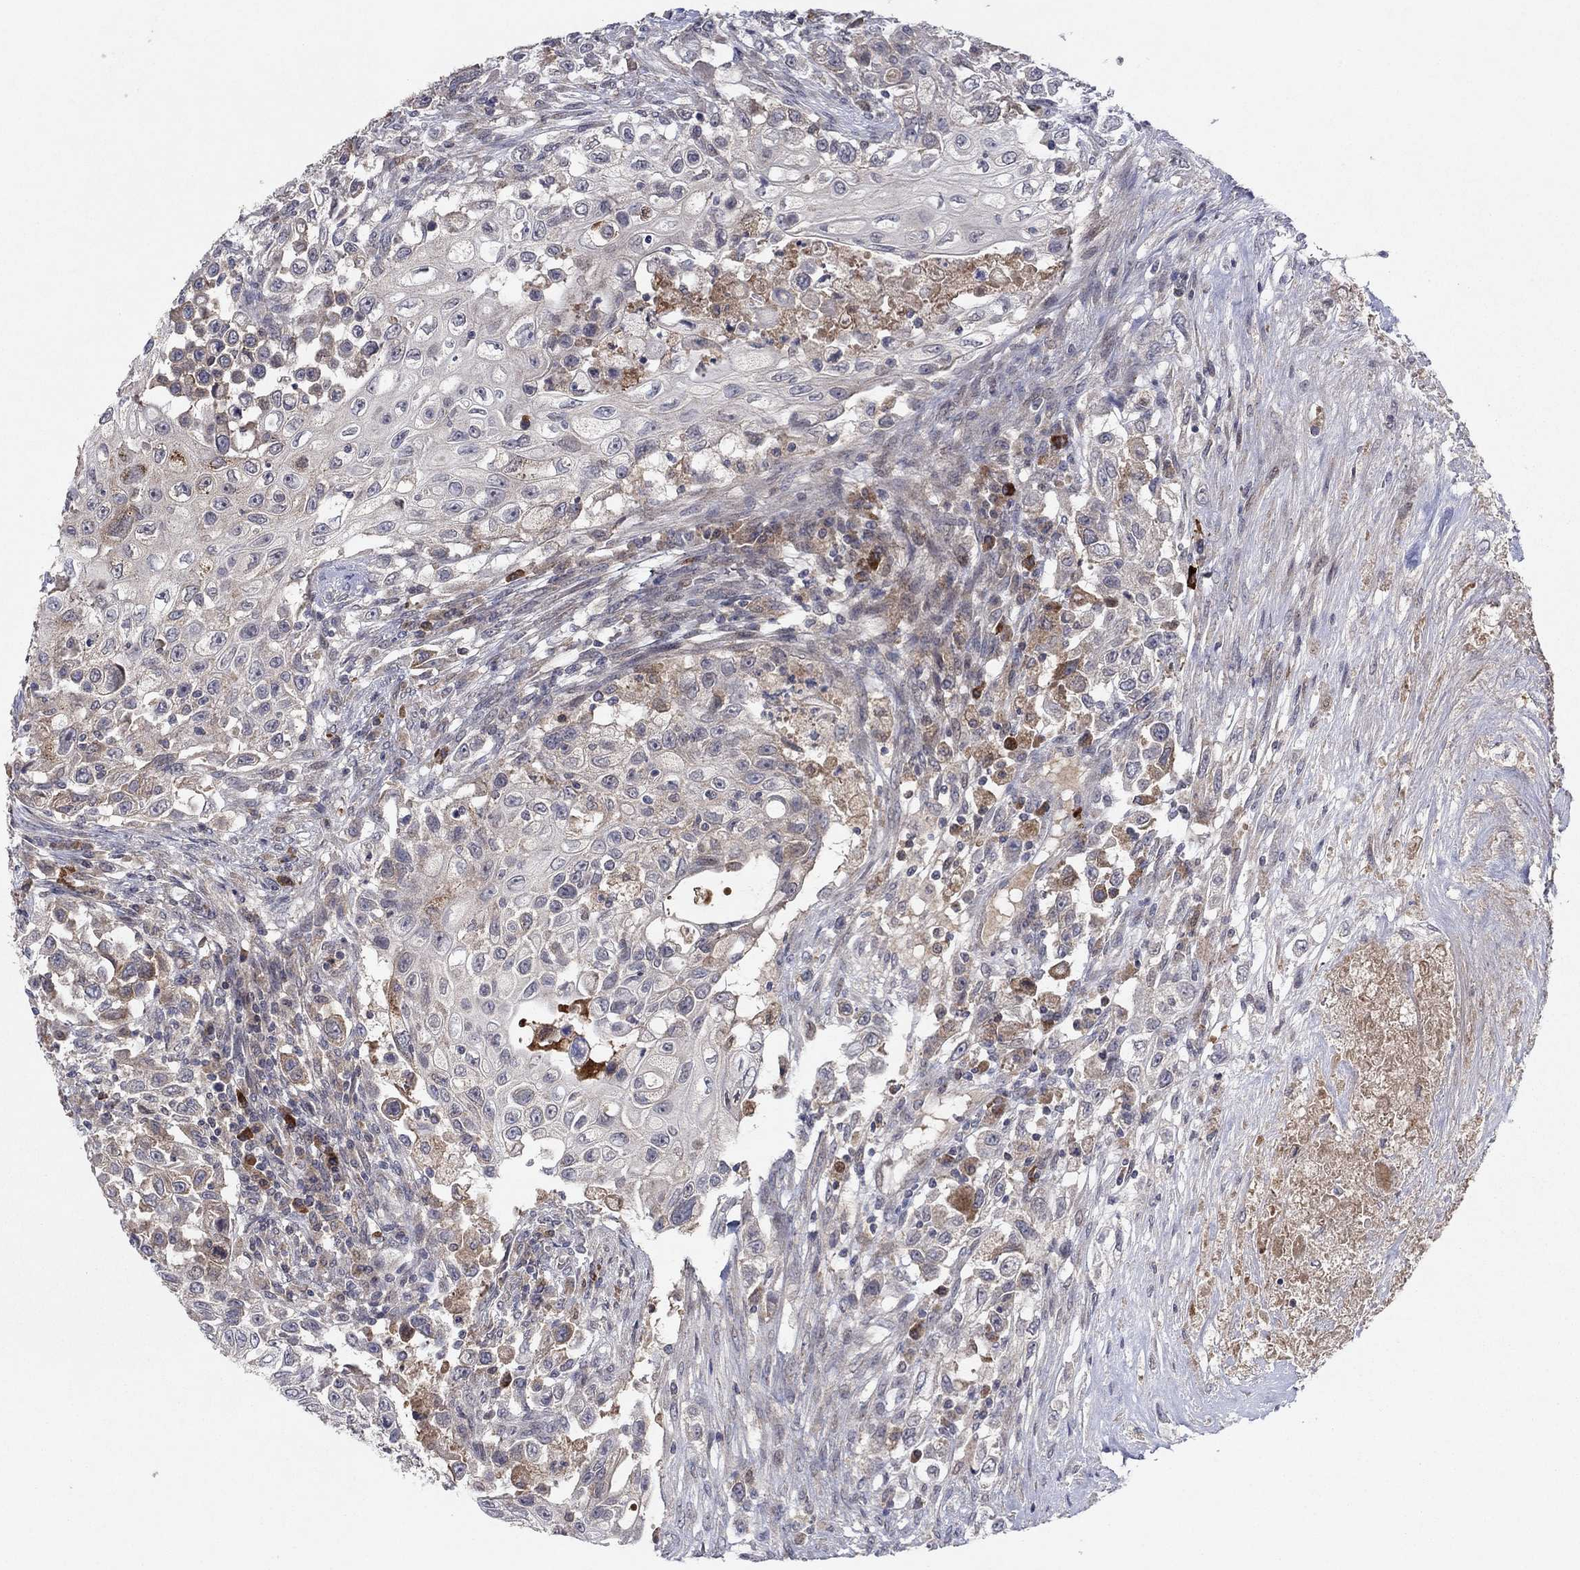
{"staining": {"intensity": "weak", "quantity": "25%-75%", "location": "cytoplasmic/membranous"}, "tissue": "urothelial cancer", "cell_type": "Tumor cells", "image_type": "cancer", "snomed": [{"axis": "morphology", "description": "Urothelial carcinoma, High grade"}, {"axis": "topography", "description": "Urinary bladder"}], "caption": "Immunohistochemical staining of high-grade urothelial carcinoma demonstrates low levels of weak cytoplasmic/membranous expression in approximately 25%-75% of tumor cells.", "gene": "IL4", "patient": {"sex": "female", "age": 56}}